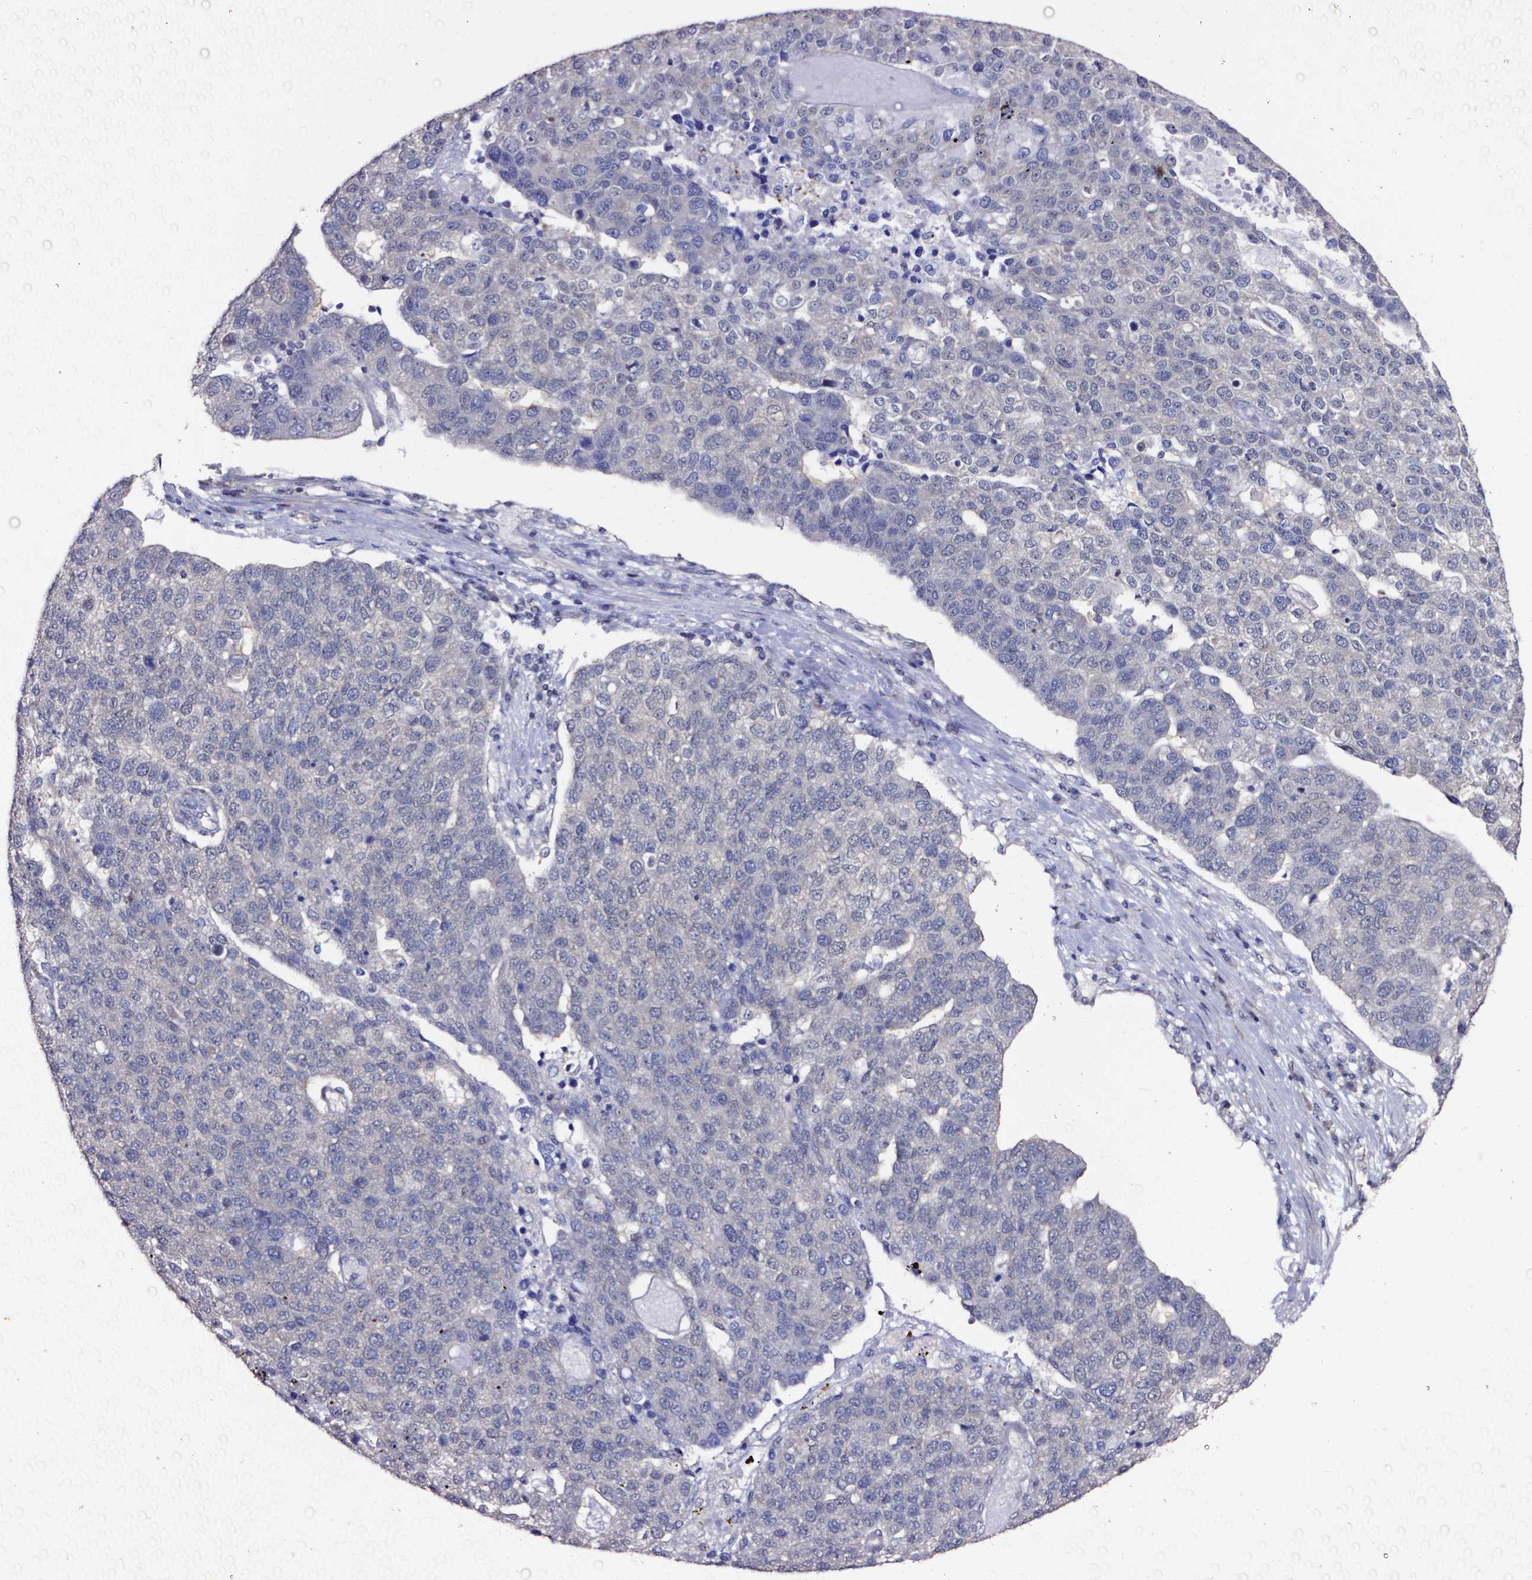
{"staining": {"intensity": "negative", "quantity": "none", "location": "none"}, "tissue": "pancreatic cancer", "cell_type": "Tumor cells", "image_type": "cancer", "snomed": [{"axis": "morphology", "description": "Adenocarcinoma, NOS"}, {"axis": "topography", "description": "Pancreas"}], "caption": "High power microscopy histopathology image of an IHC image of pancreatic adenocarcinoma, revealing no significant expression in tumor cells. (DAB IHC with hematoxylin counter stain).", "gene": "OTUB1", "patient": {"sex": "female", "age": 61}}